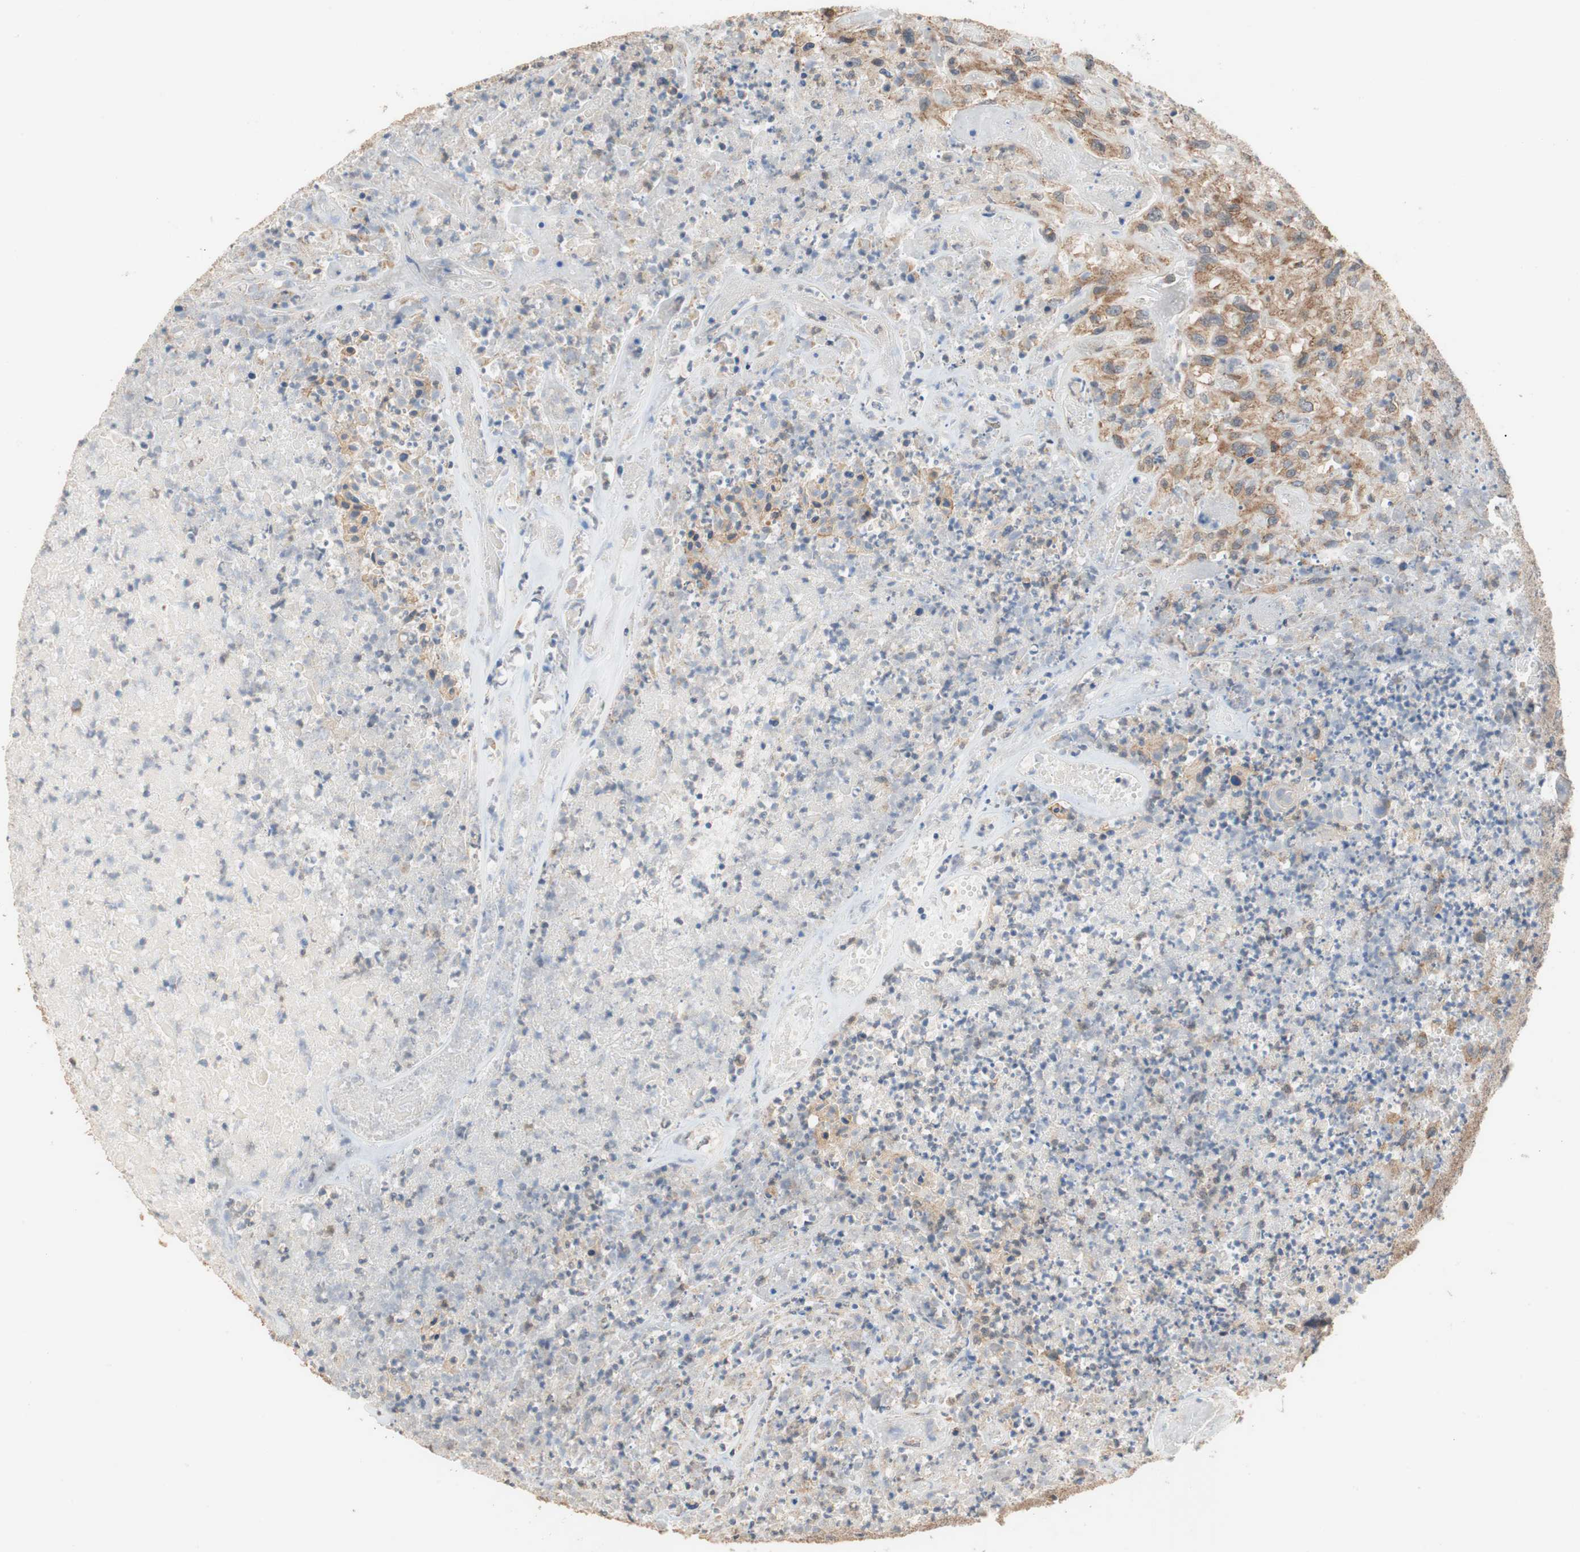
{"staining": {"intensity": "moderate", "quantity": ">75%", "location": "cytoplasmic/membranous"}, "tissue": "urothelial cancer", "cell_type": "Tumor cells", "image_type": "cancer", "snomed": [{"axis": "morphology", "description": "Urothelial carcinoma, High grade"}, {"axis": "topography", "description": "Urinary bladder"}], "caption": "DAB (3,3'-diaminobenzidine) immunohistochemical staining of human urothelial cancer displays moderate cytoplasmic/membranous protein positivity in about >75% of tumor cells.", "gene": "MAP4K2", "patient": {"sex": "male", "age": 66}}